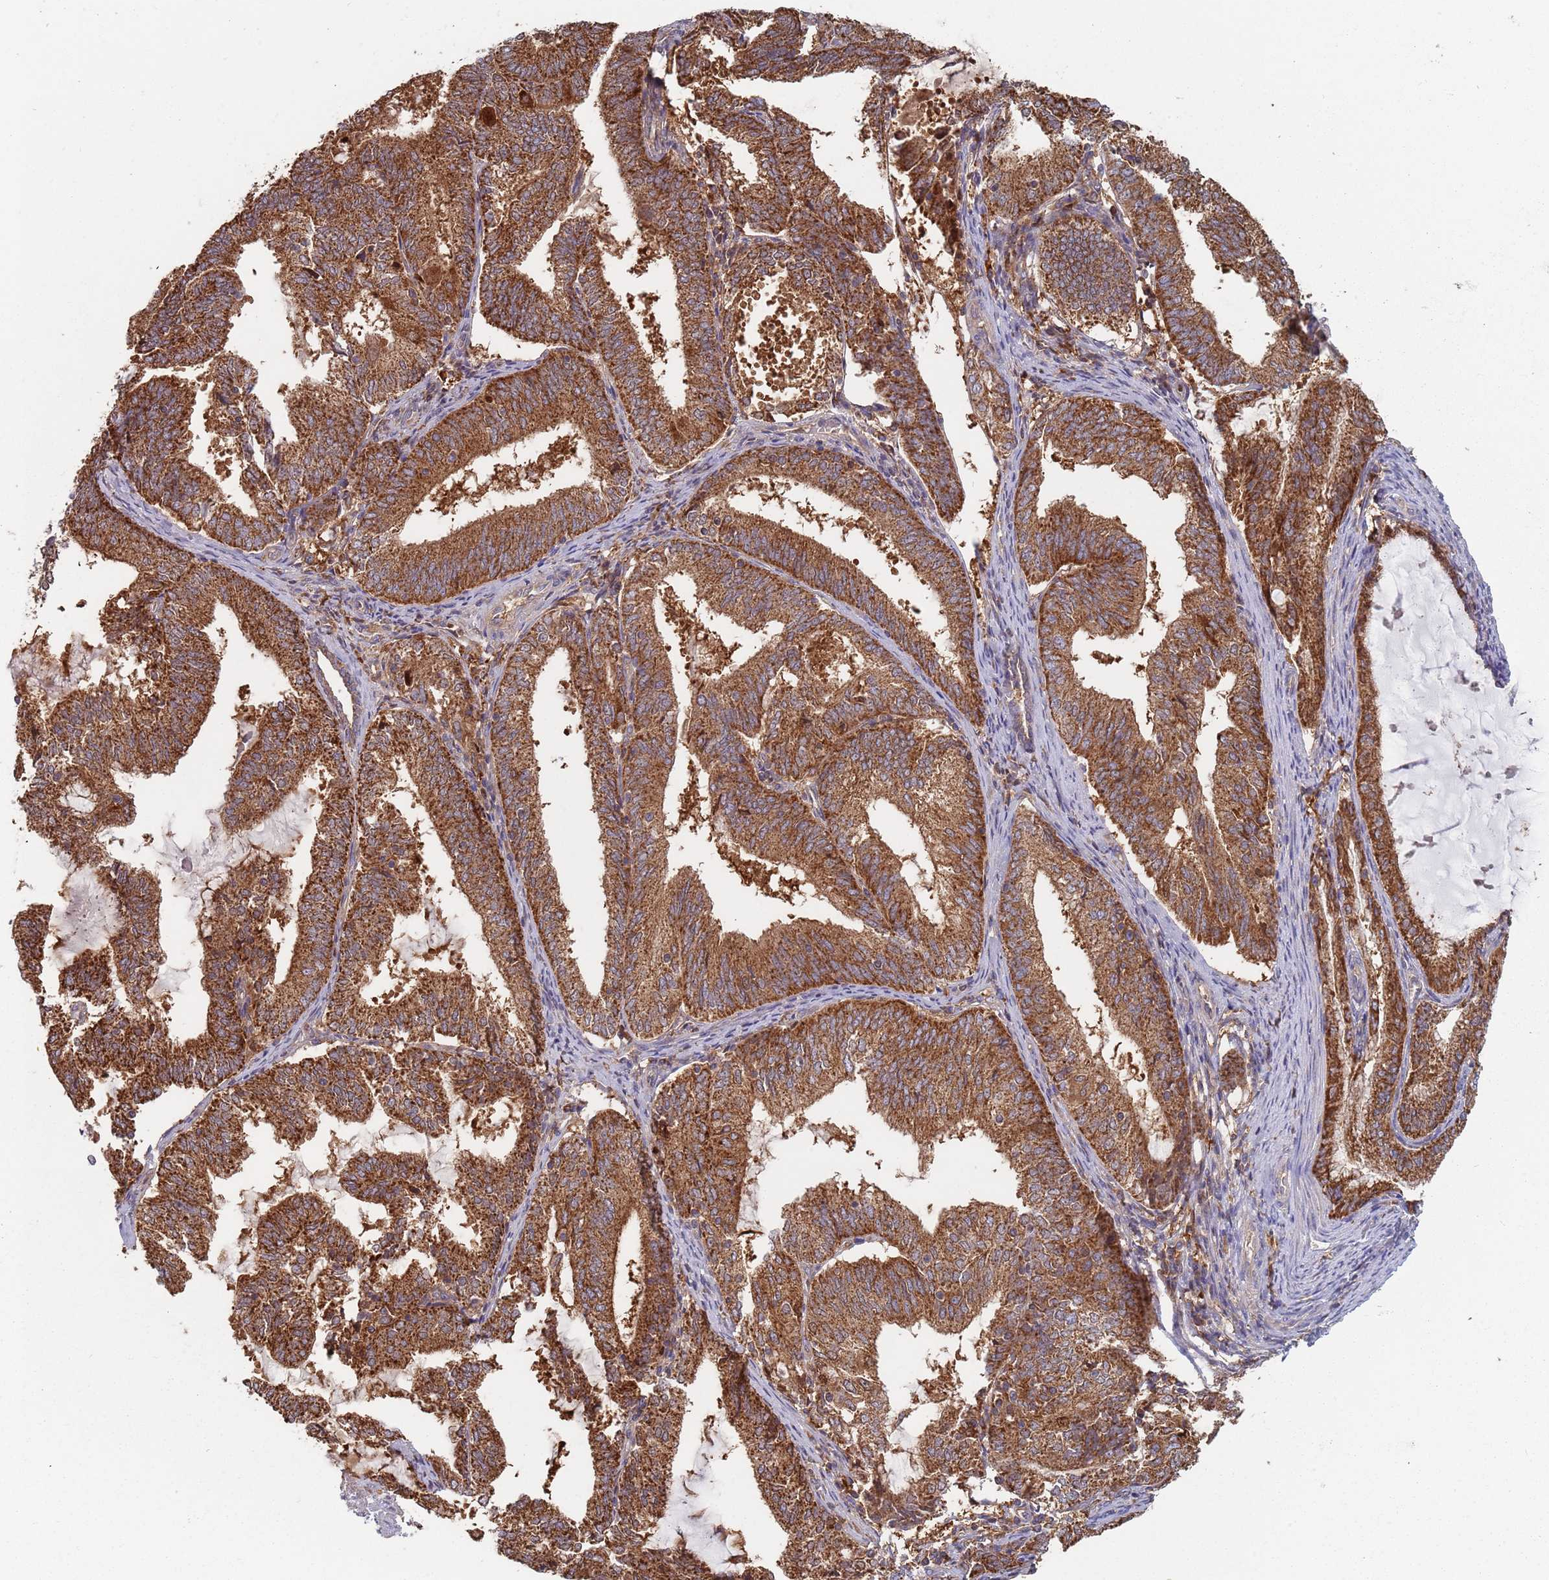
{"staining": {"intensity": "strong", "quantity": ">75%", "location": "cytoplasmic/membranous"}, "tissue": "endometrial cancer", "cell_type": "Tumor cells", "image_type": "cancer", "snomed": [{"axis": "morphology", "description": "Adenocarcinoma, NOS"}, {"axis": "topography", "description": "Endometrium"}], "caption": "A high amount of strong cytoplasmic/membranous expression is identified in about >75% of tumor cells in endometrial cancer tissue. (DAB (3,3'-diaminobenzidine) = brown stain, brightfield microscopy at high magnification).", "gene": "GDI2", "patient": {"sex": "female", "age": 81}}